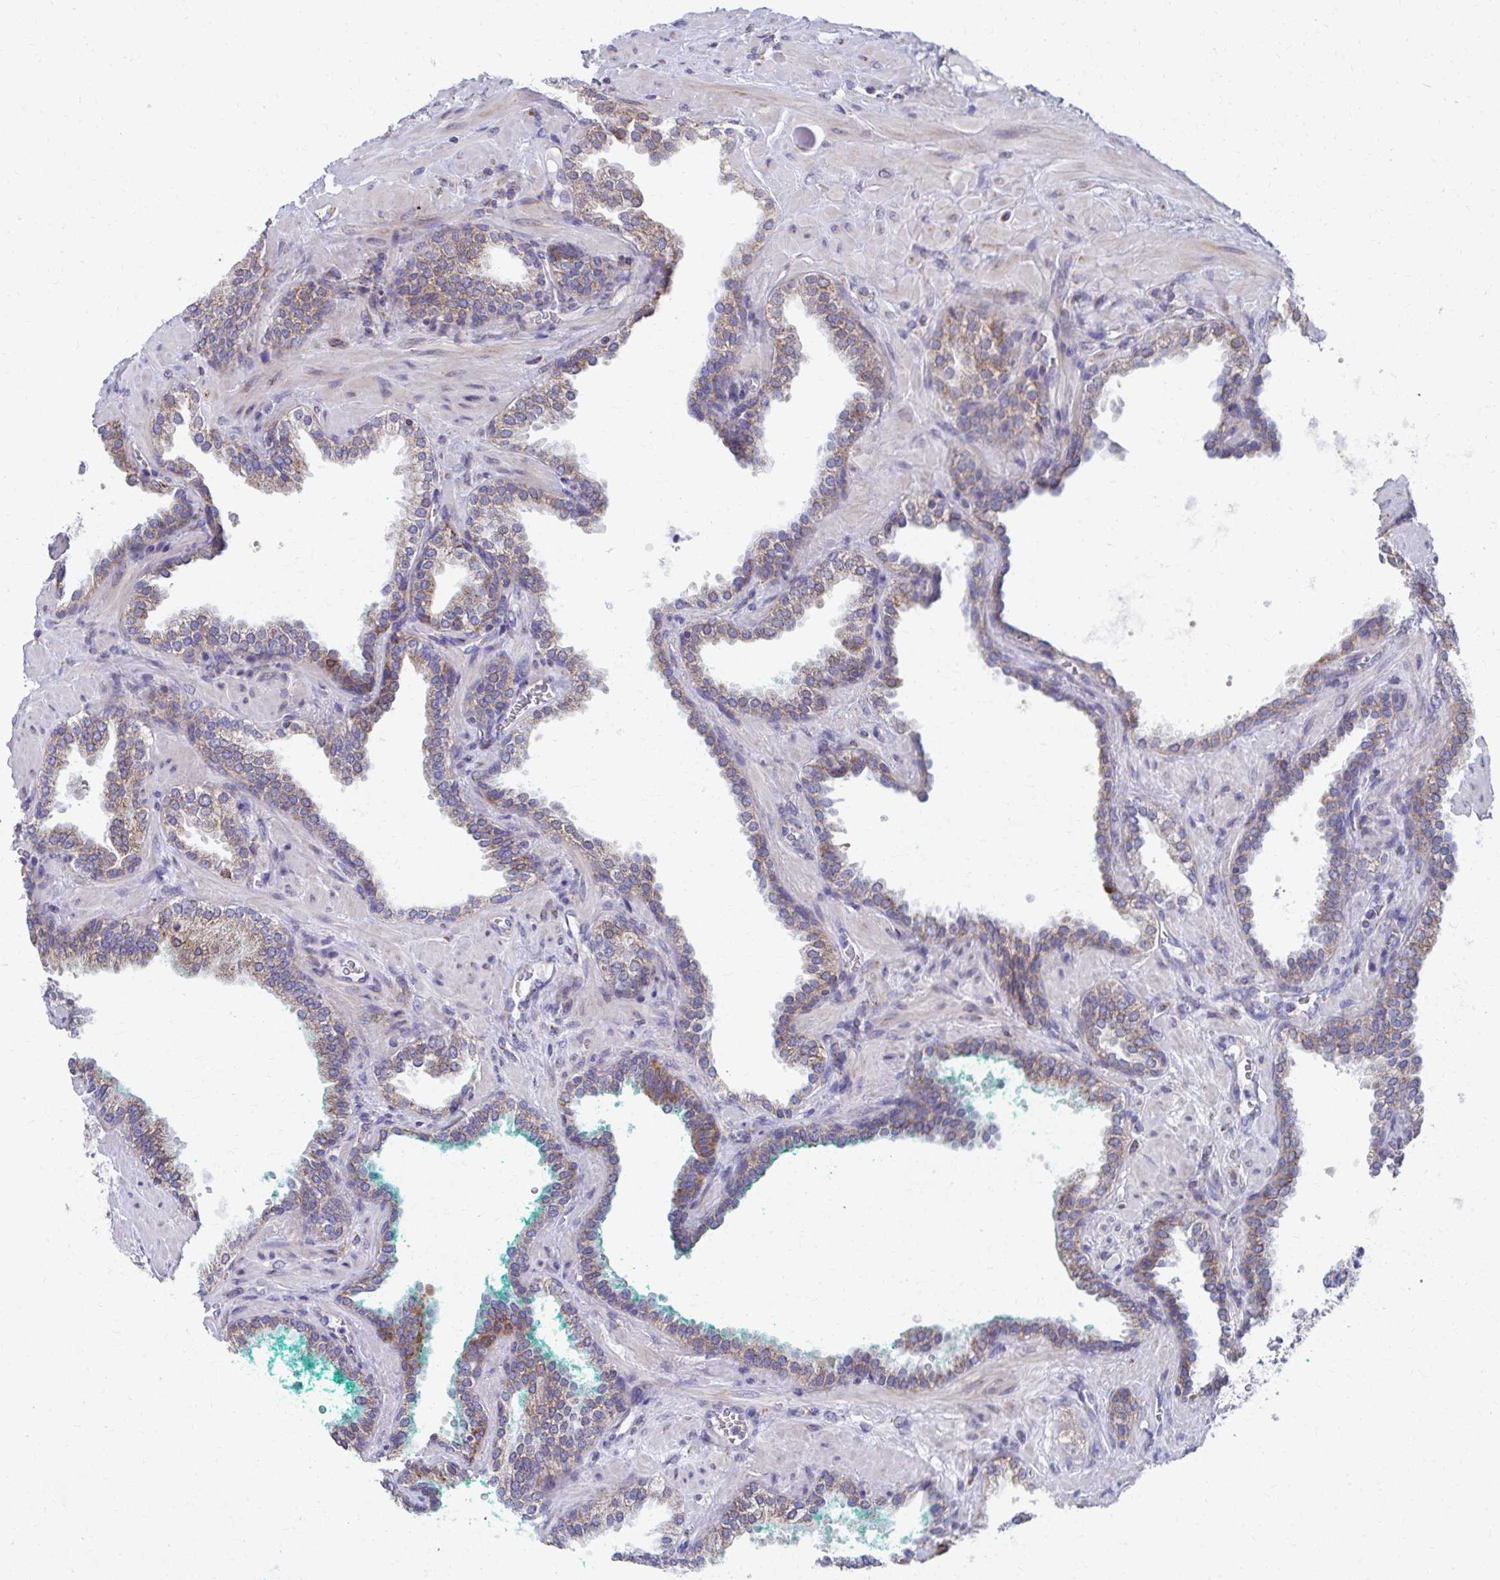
{"staining": {"intensity": "moderate", "quantity": "25%-75%", "location": "cytoplasmic/membranous"}, "tissue": "prostate cancer", "cell_type": "Tumor cells", "image_type": "cancer", "snomed": [{"axis": "morphology", "description": "Adenocarcinoma, High grade"}, {"axis": "topography", "description": "Prostate"}], "caption": "This image demonstrates immunohistochemistry (IHC) staining of prostate cancer, with medium moderate cytoplasmic/membranous positivity in about 25%-75% of tumor cells.", "gene": "RCC1L", "patient": {"sex": "male", "age": 68}}